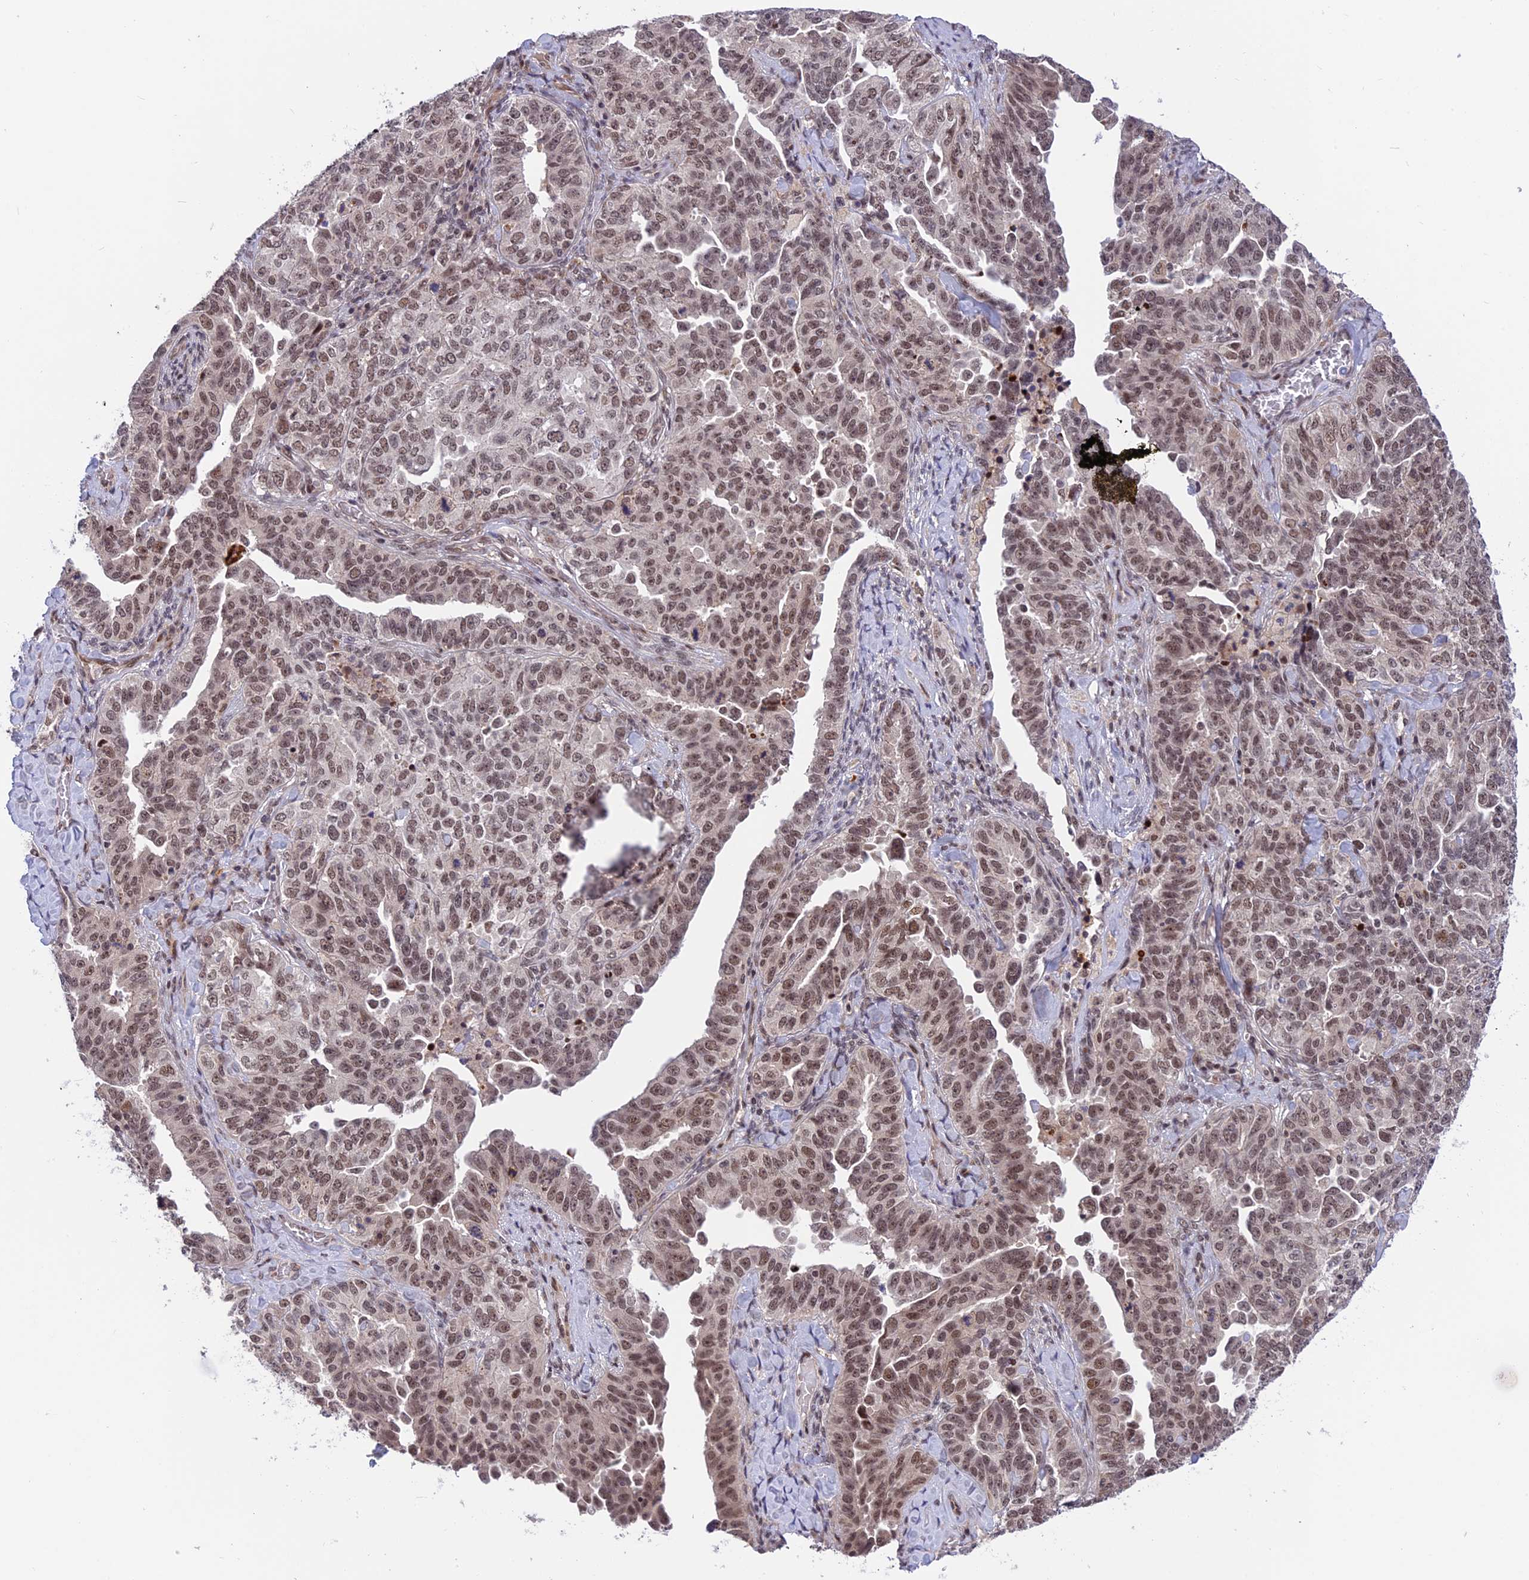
{"staining": {"intensity": "moderate", "quantity": ">75%", "location": "nuclear"}, "tissue": "ovarian cancer", "cell_type": "Tumor cells", "image_type": "cancer", "snomed": [{"axis": "morphology", "description": "Carcinoma, endometroid"}, {"axis": "topography", "description": "Ovary"}], "caption": "An immunohistochemistry histopathology image of tumor tissue is shown. Protein staining in brown highlights moderate nuclear positivity in ovarian cancer within tumor cells.", "gene": "POLR2C", "patient": {"sex": "female", "age": 62}}